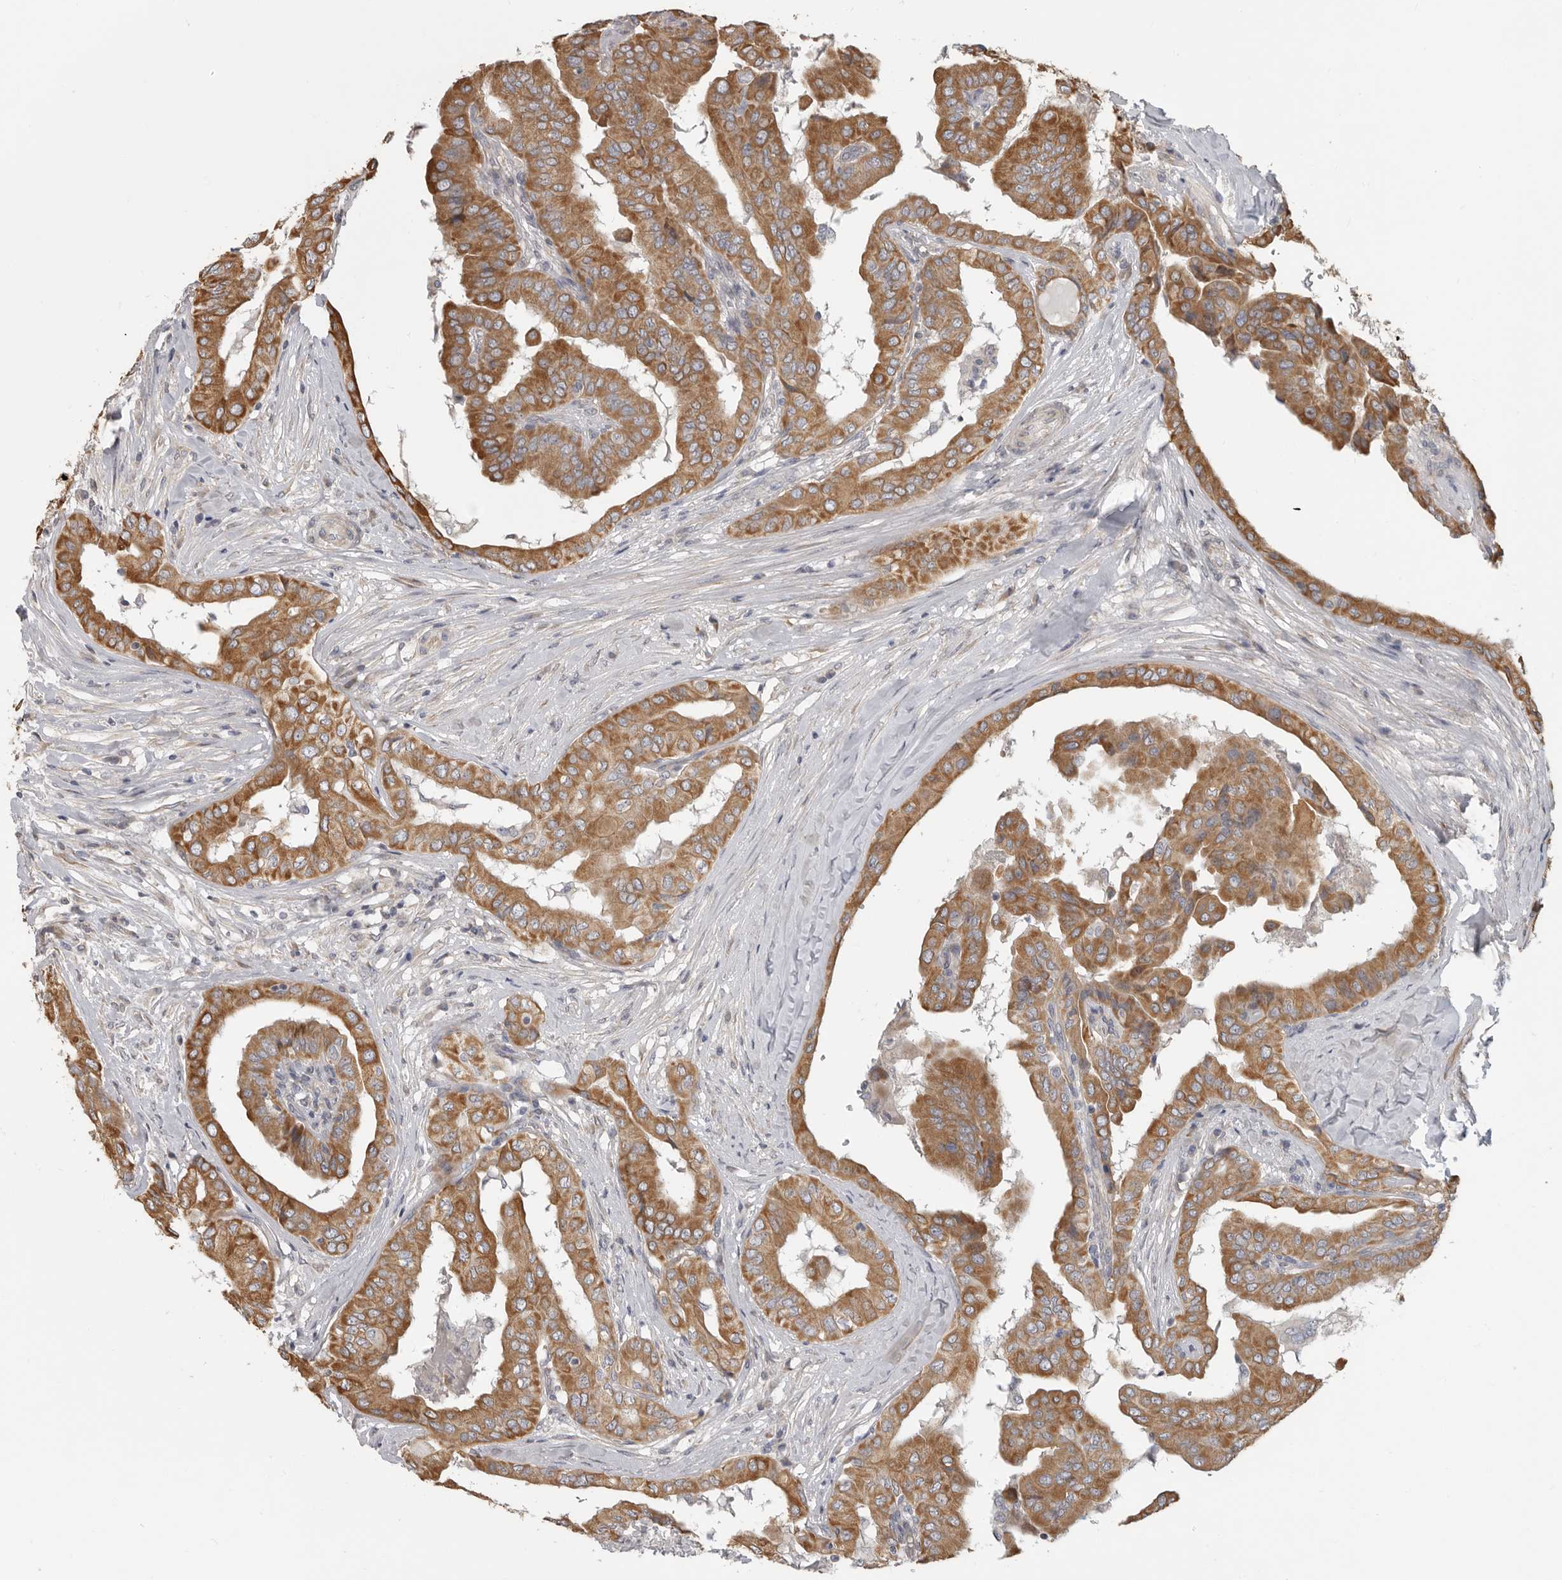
{"staining": {"intensity": "moderate", "quantity": ">75%", "location": "cytoplasmic/membranous"}, "tissue": "thyroid cancer", "cell_type": "Tumor cells", "image_type": "cancer", "snomed": [{"axis": "morphology", "description": "Papillary adenocarcinoma, NOS"}, {"axis": "topography", "description": "Thyroid gland"}], "caption": "A histopathology image of papillary adenocarcinoma (thyroid) stained for a protein displays moderate cytoplasmic/membranous brown staining in tumor cells. (brown staining indicates protein expression, while blue staining denotes nuclei).", "gene": "UNK", "patient": {"sex": "male", "age": 33}}